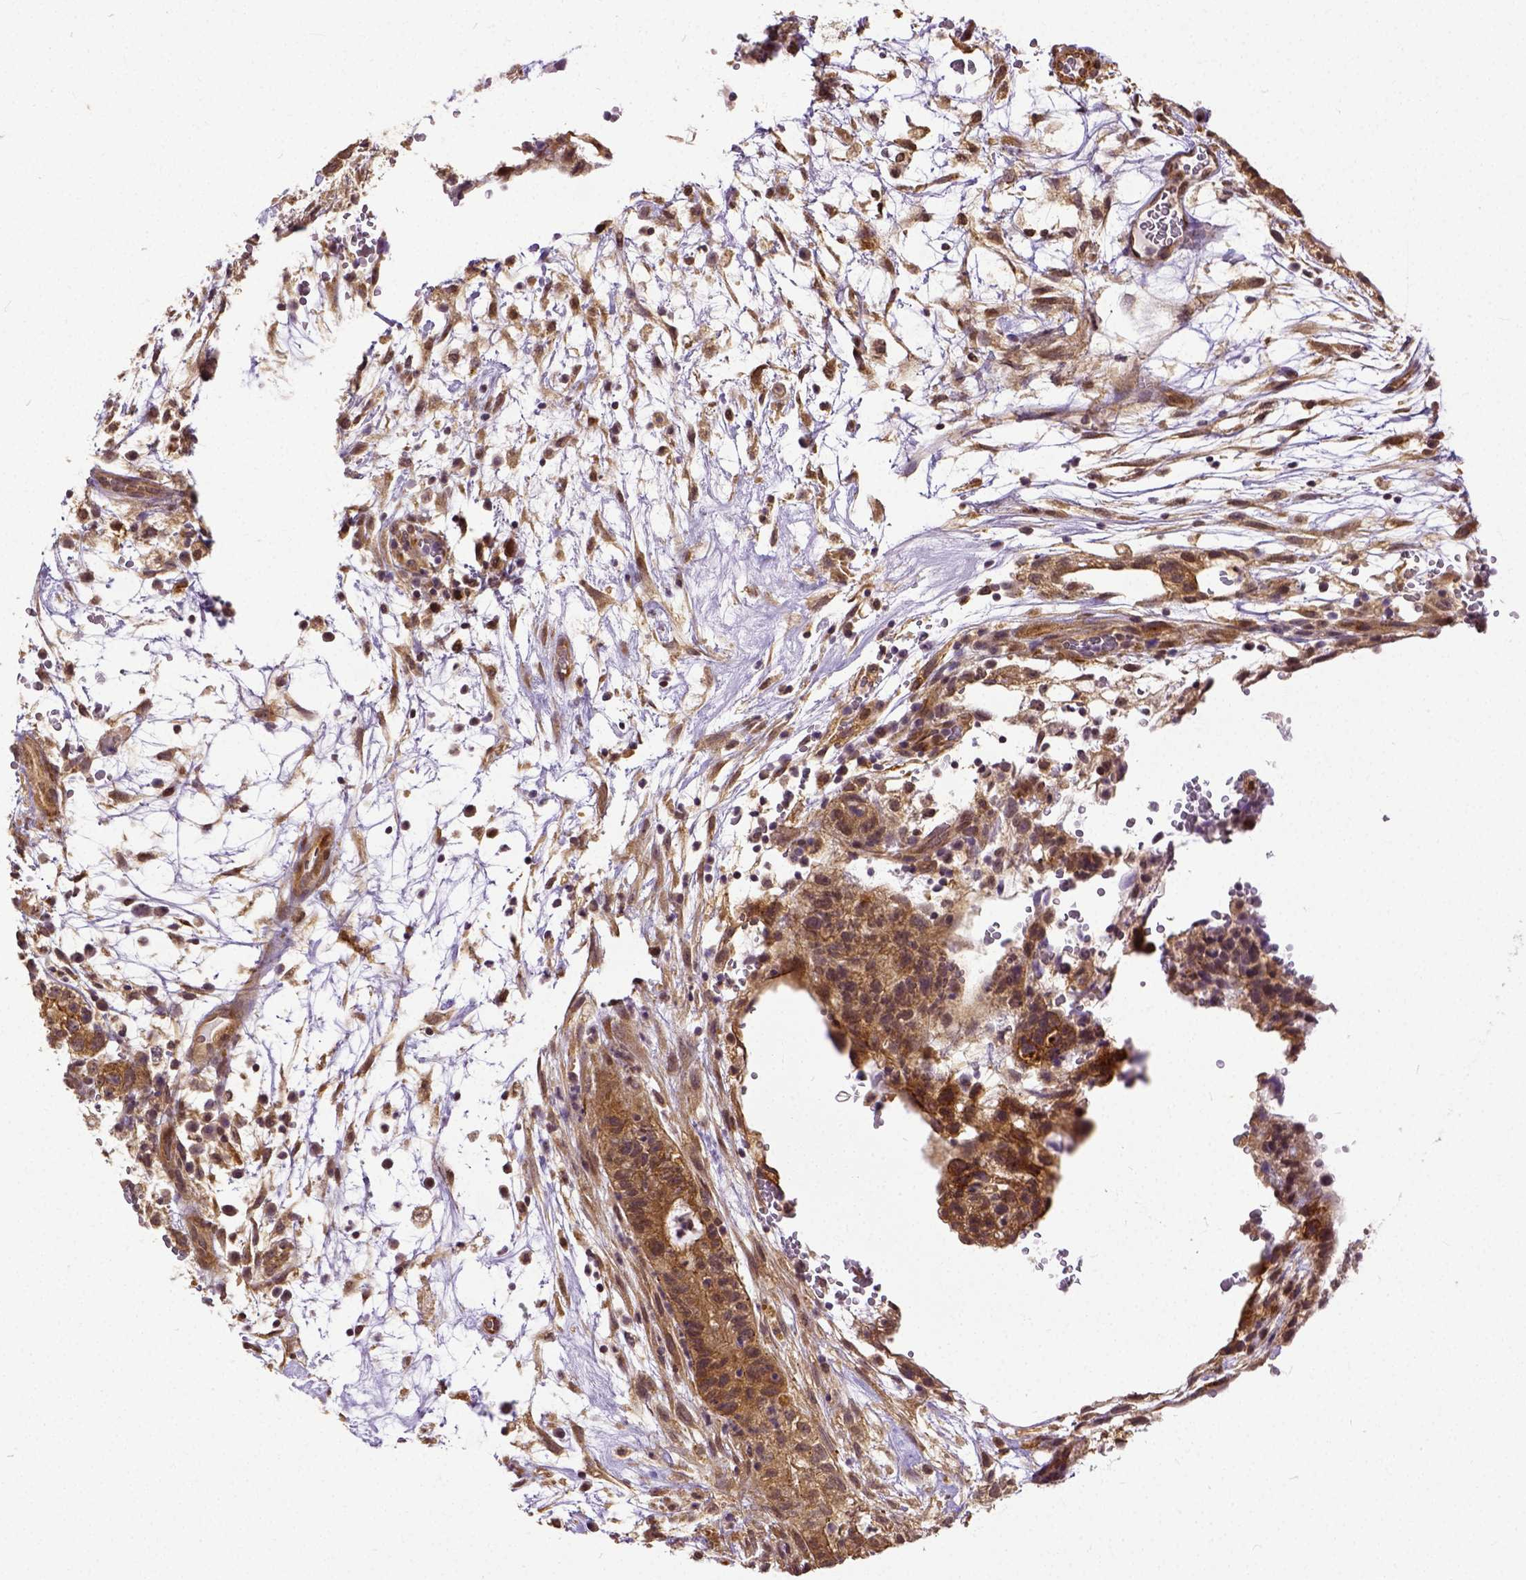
{"staining": {"intensity": "moderate", "quantity": ">75%", "location": "cytoplasmic/membranous"}, "tissue": "testis cancer", "cell_type": "Tumor cells", "image_type": "cancer", "snomed": [{"axis": "morphology", "description": "Normal tissue, NOS"}, {"axis": "morphology", "description": "Carcinoma, Embryonal, NOS"}, {"axis": "topography", "description": "Testis"}], "caption": "This is a photomicrograph of IHC staining of testis cancer, which shows moderate staining in the cytoplasmic/membranous of tumor cells.", "gene": "DICER1", "patient": {"sex": "male", "age": 32}}